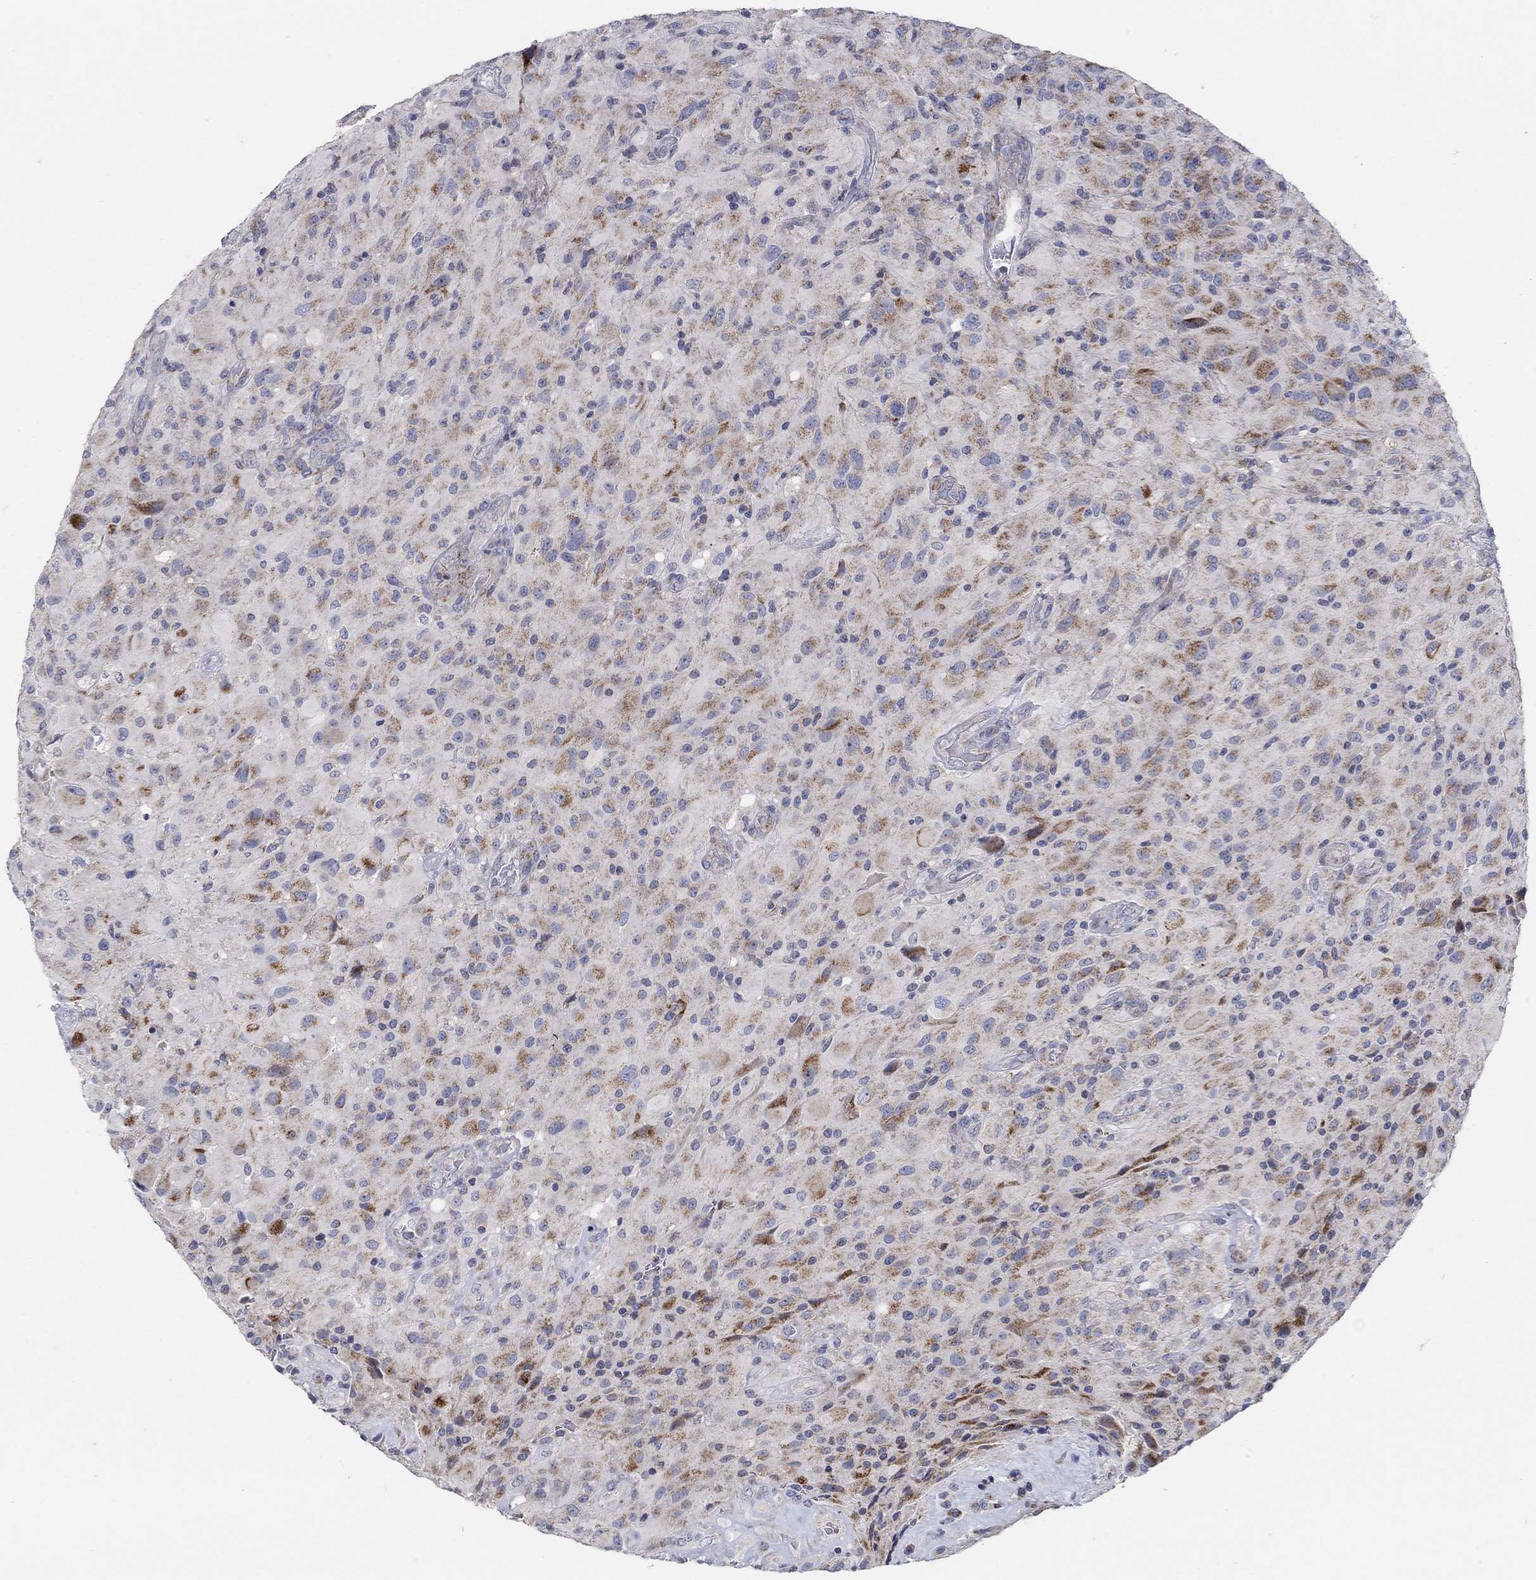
{"staining": {"intensity": "moderate", "quantity": "25%-75%", "location": "cytoplasmic/membranous"}, "tissue": "glioma", "cell_type": "Tumor cells", "image_type": "cancer", "snomed": [{"axis": "morphology", "description": "Glioma, malignant, High grade"}, {"axis": "topography", "description": "Cerebral cortex"}], "caption": "Approximately 25%-75% of tumor cells in malignant glioma (high-grade) show moderate cytoplasmic/membranous protein positivity as visualized by brown immunohistochemical staining.", "gene": "HMX2", "patient": {"sex": "male", "age": 35}}